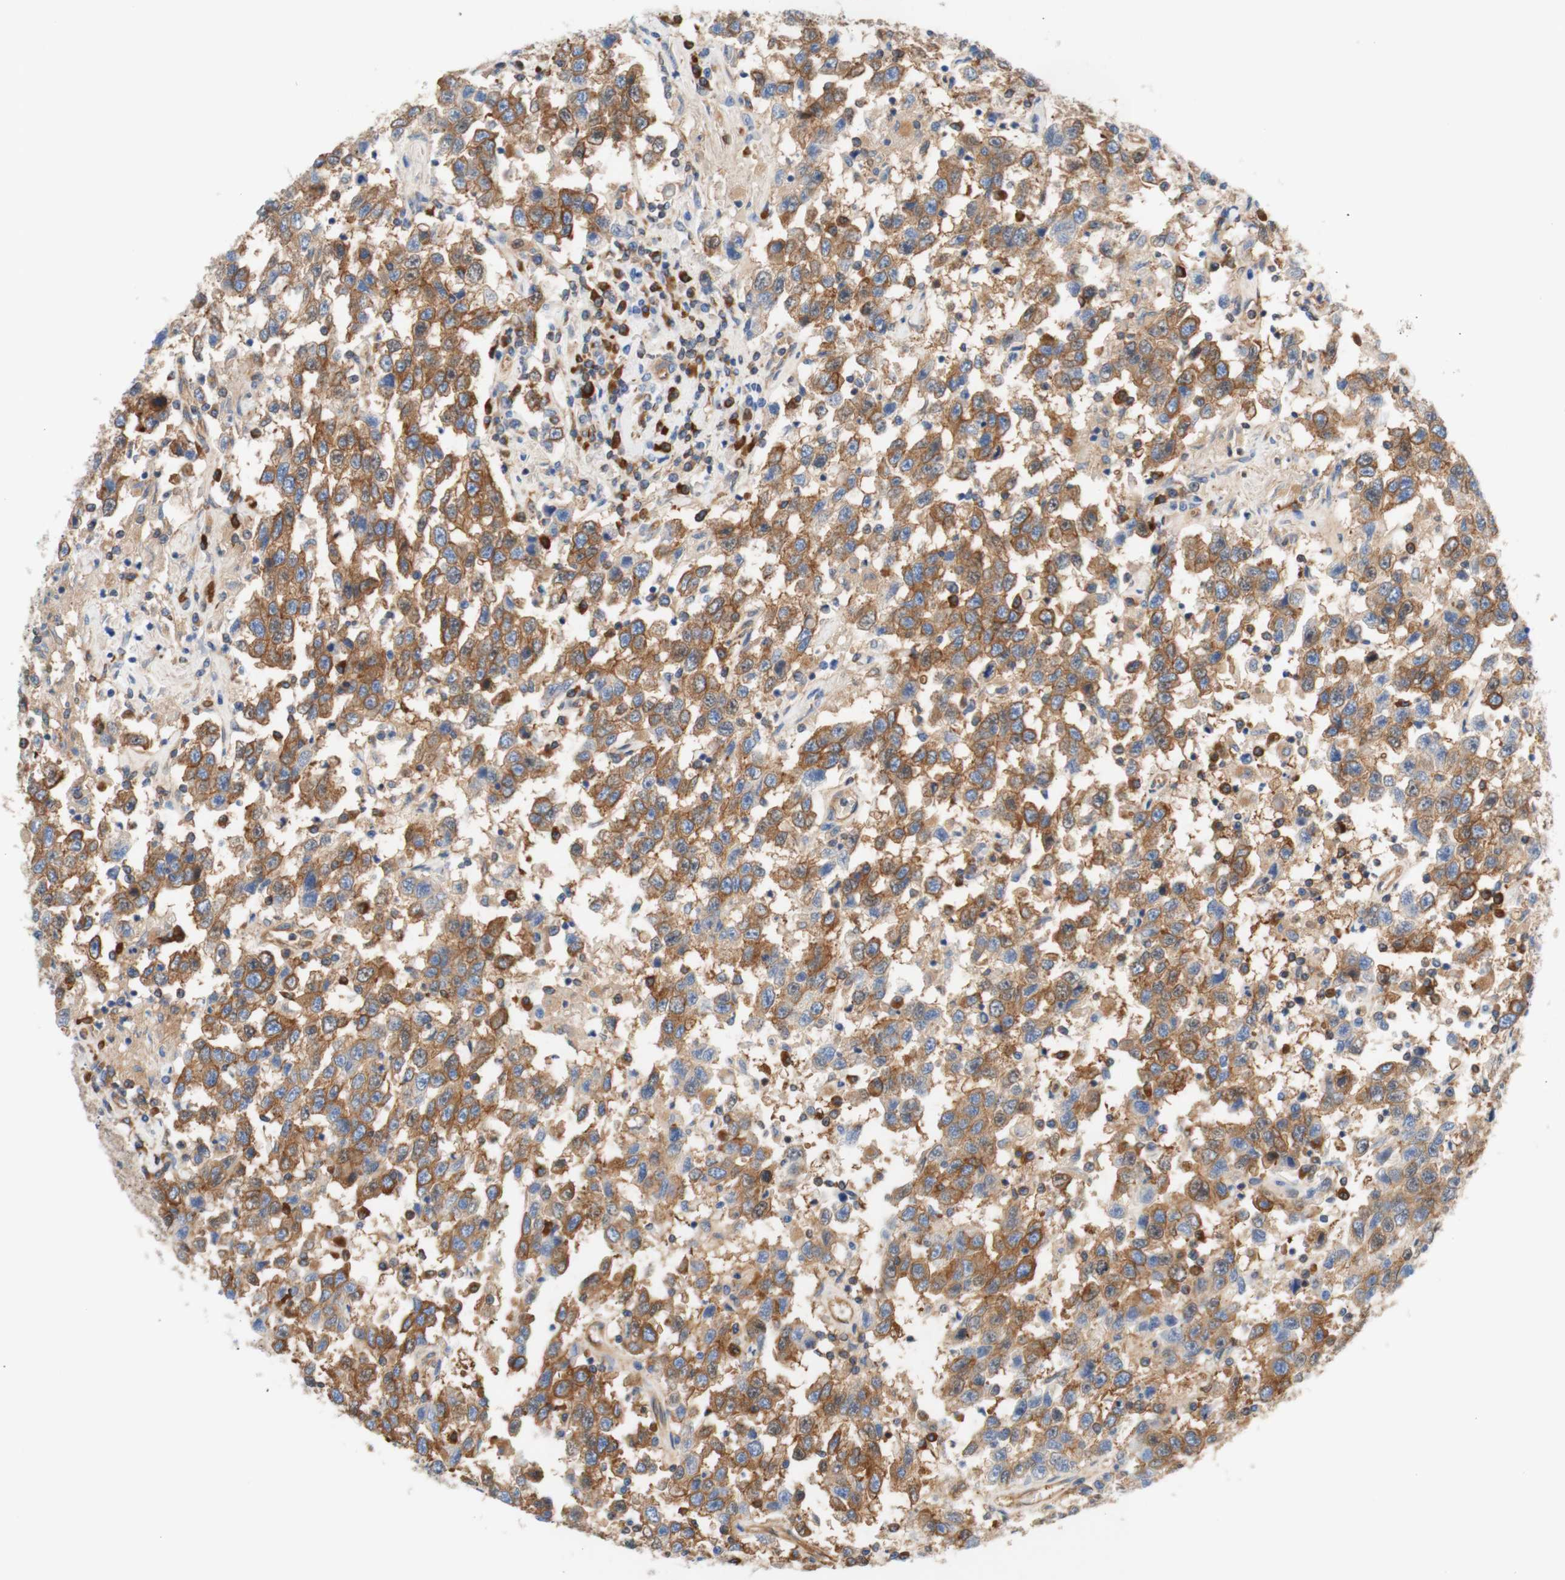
{"staining": {"intensity": "moderate", "quantity": "25%-75%", "location": "cytoplasmic/membranous"}, "tissue": "testis cancer", "cell_type": "Tumor cells", "image_type": "cancer", "snomed": [{"axis": "morphology", "description": "Seminoma, NOS"}, {"axis": "topography", "description": "Testis"}], "caption": "Immunohistochemistry of testis seminoma demonstrates medium levels of moderate cytoplasmic/membranous expression in approximately 25%-75% of tumor cells.", "gene": "STOM", "patient": {"sex": "male", "age": 41}}